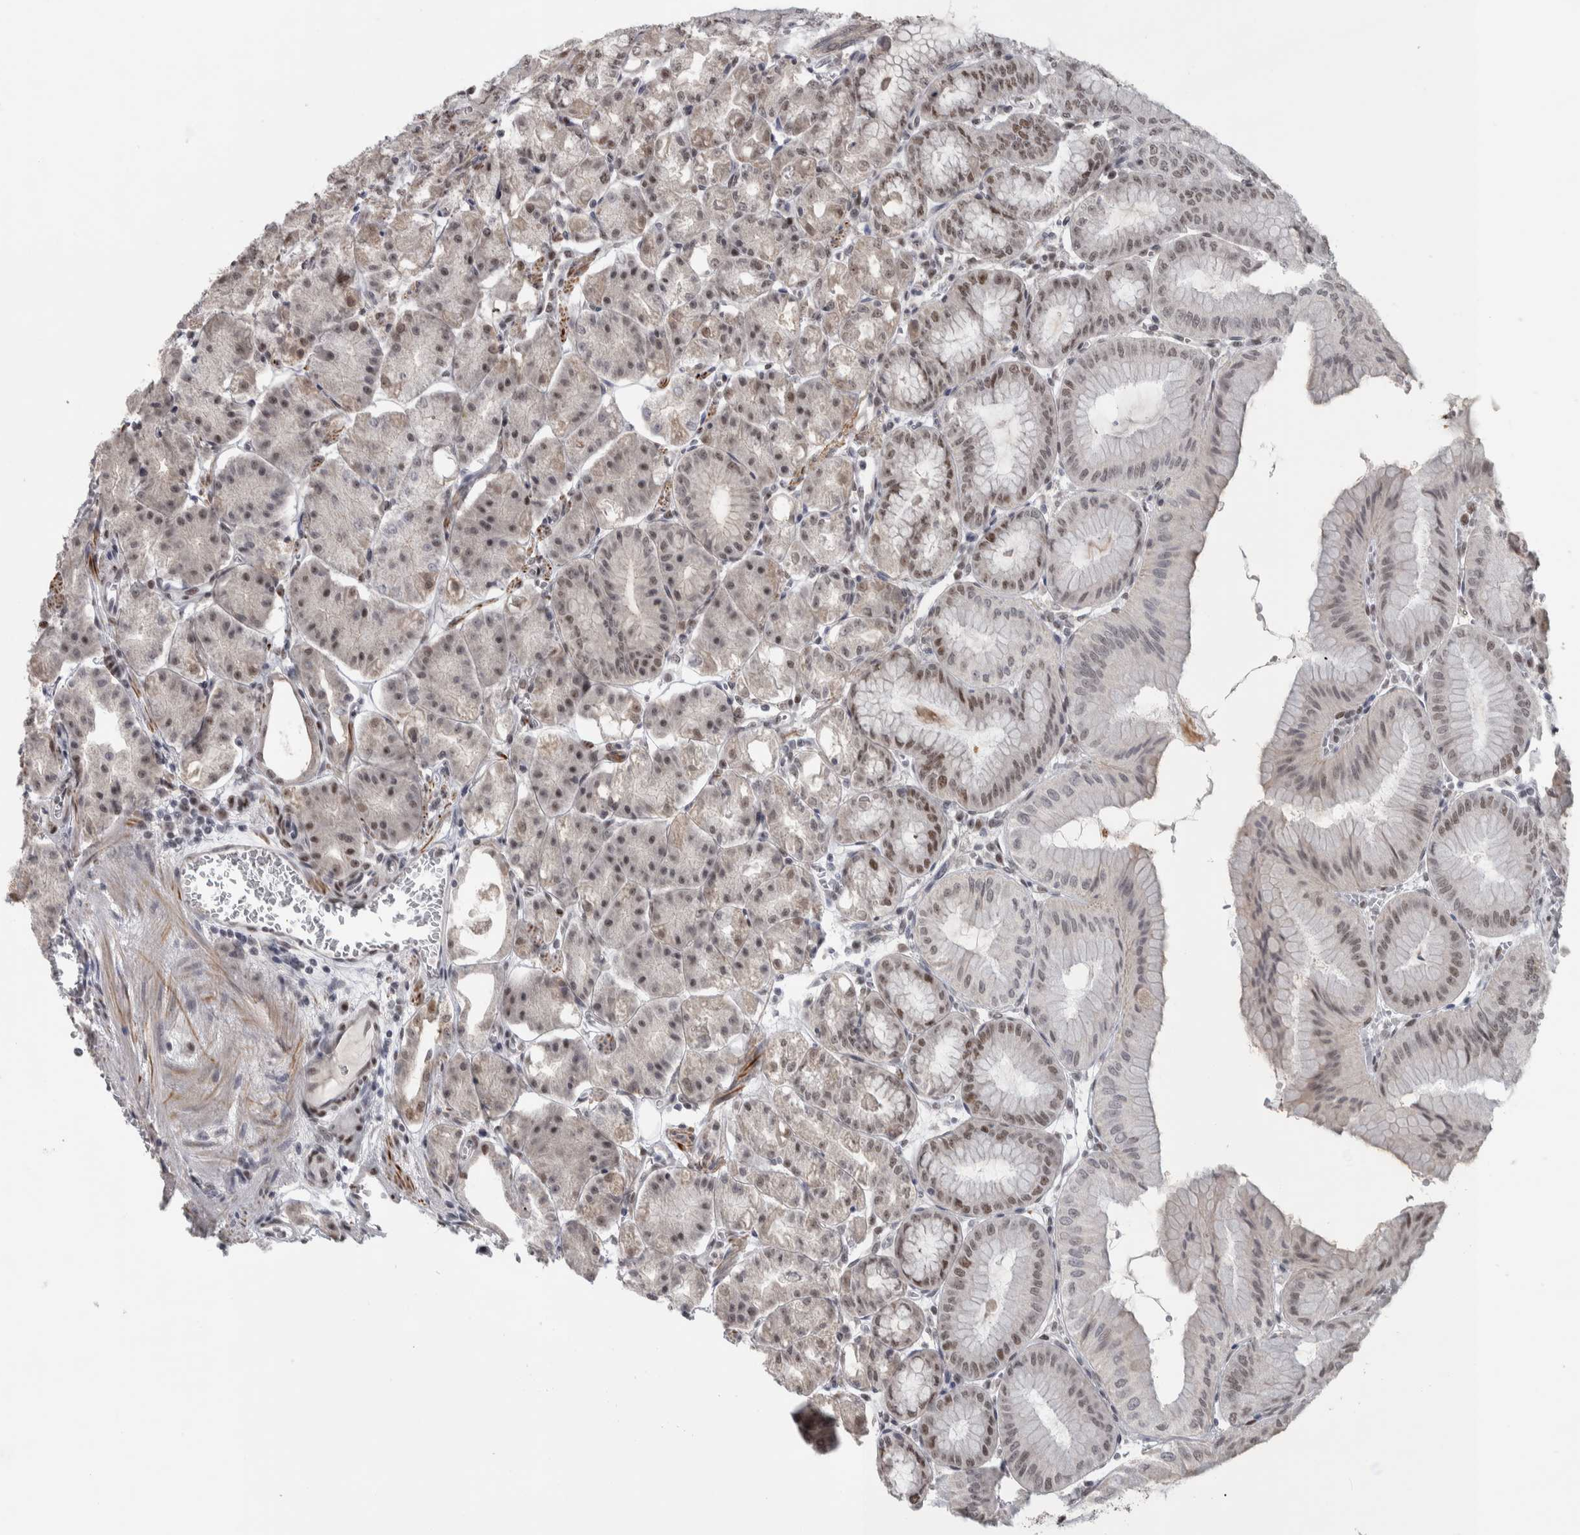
{"staining": {"intensity": "moderate", "quantity": "25%-75%", "location": "cytoplasmic/membranous,nuclear"}, "tissue": "stomach", "cell_type": "Glandular cells", "image_type": "normal", "snomed": [{"axis": "morphology", "description": "Normal tissue, NOS"}, {"axis": "topography", "description": "Stomach, lower"}], "caption": "Stomach stained with immunohistochemistry displays moderate cytoplasmic/membranous,nuclear expression in about 25%-75% of glandular cells.", "gene": "HEXIM2", "patient": {"sex": "male", "age": 71}}